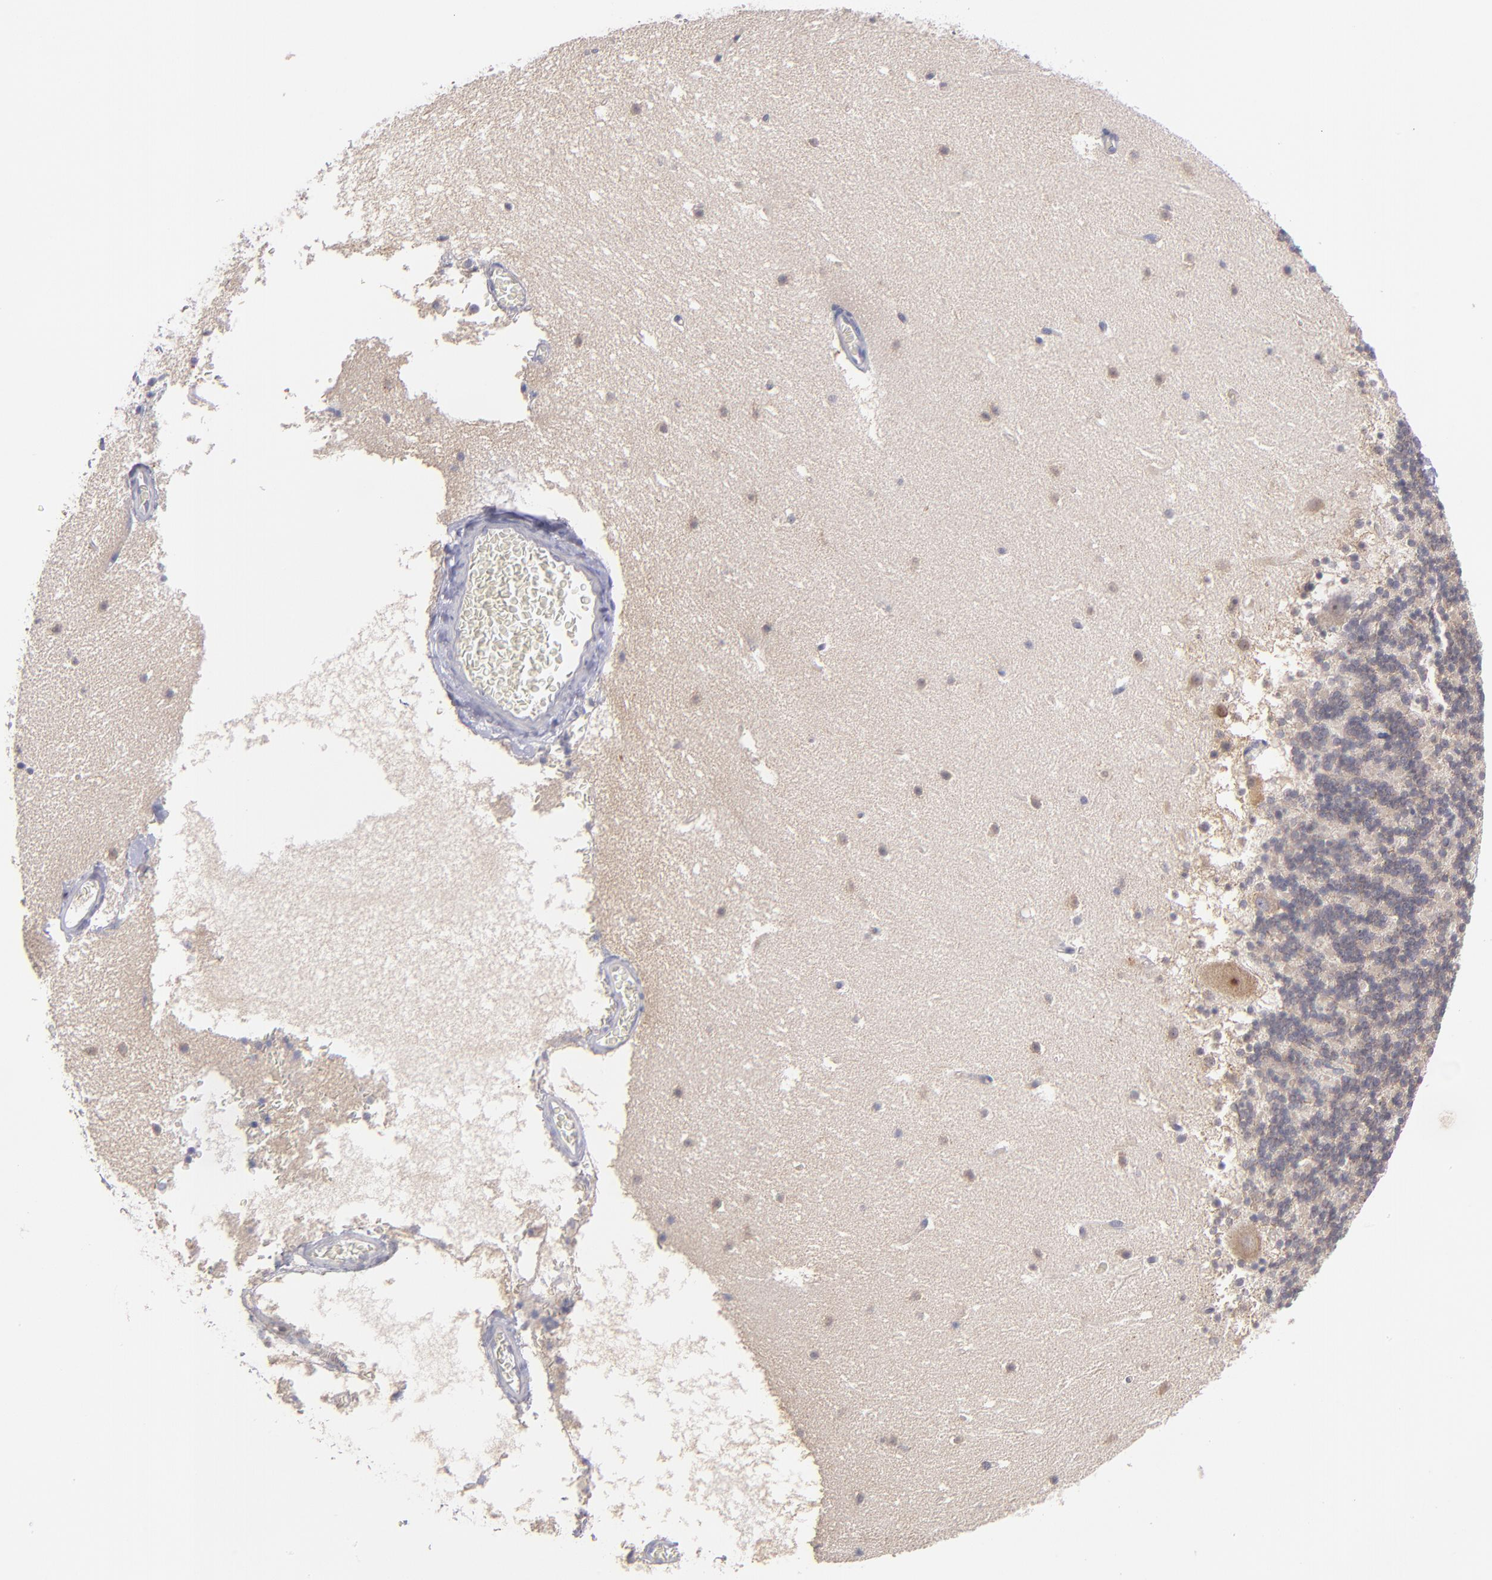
{"staining": {"intensity": "negative", "quantity": "none", "location": "none"}, "tissue": "cerebellum", "cell_type": "Cells in granular layer", "image_type": "normal", "snomed": [{"axis": "morphology", "description": "Normal tissue, NOS"}, {"axis": "topography", "description": "Cerebellum"}], "caption": "IHC of unremarkable human cerebellum shows no positivity in cells in granular layer.", "gene": "EIF3L", "patient": {"sex": "male", "age": 45}}